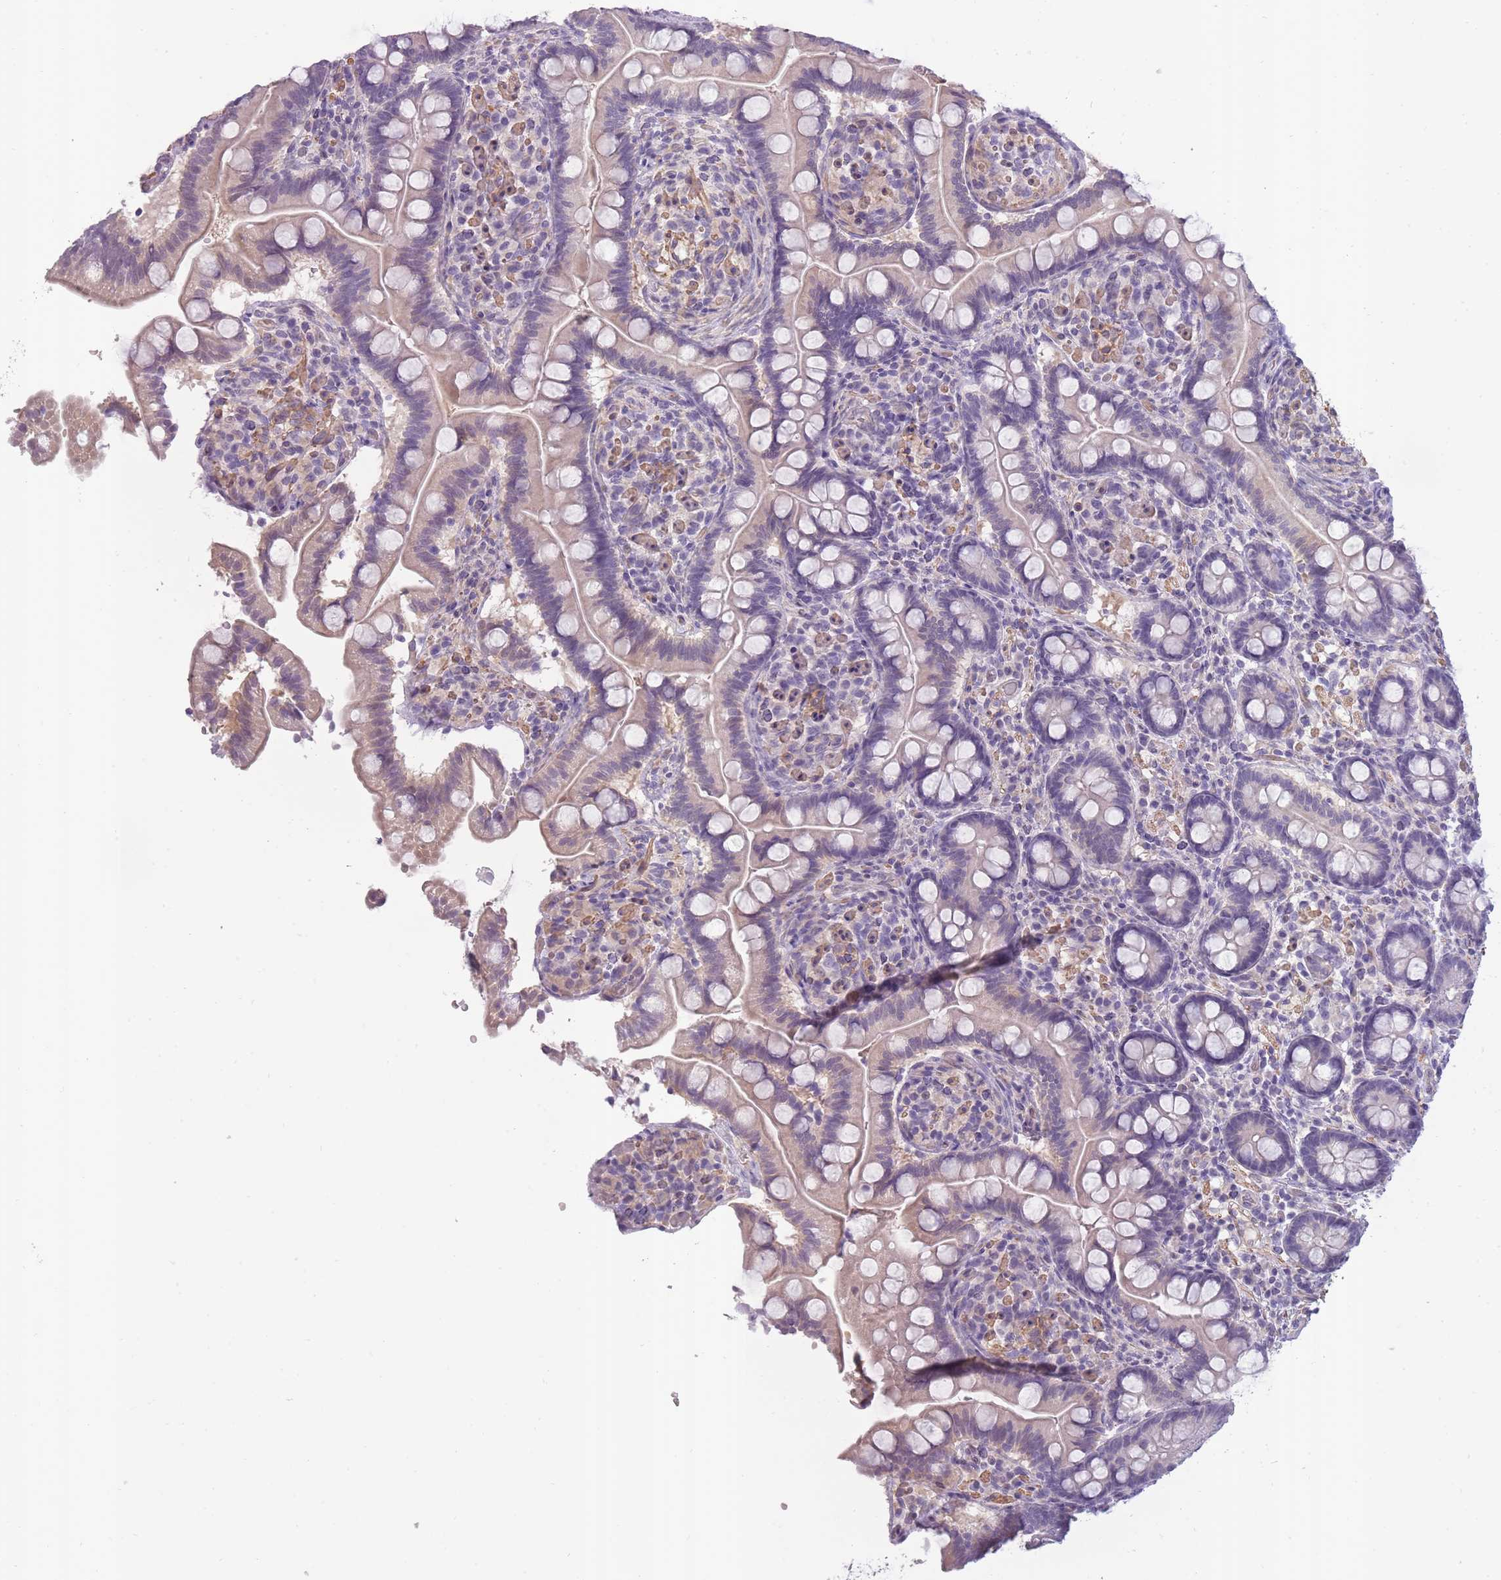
{"staining": {"intensity": "weak", "quantity": "25%-75%", "location": "cytoplasmic/membranous,nuclear"}, "tissue": "small intestine", "cell_type": "Glandular cells", "image_type": "normal", "snomed": [{"axis": "morphology", "description": "Normal tissue, NOS"}, {"axis": "topography", "description": "Small intestine"}], "caption": "Immunohistochemistry (IHC) micrograph of benign human small intestine stained for a protein (brown), which exhibits low levels of weak cytoplasmic/membranous,nuclear expression in about 25%-75% of glandular cells.", "gene": "SLC8A2", "patient": {"sex": "female", "age": 64}}